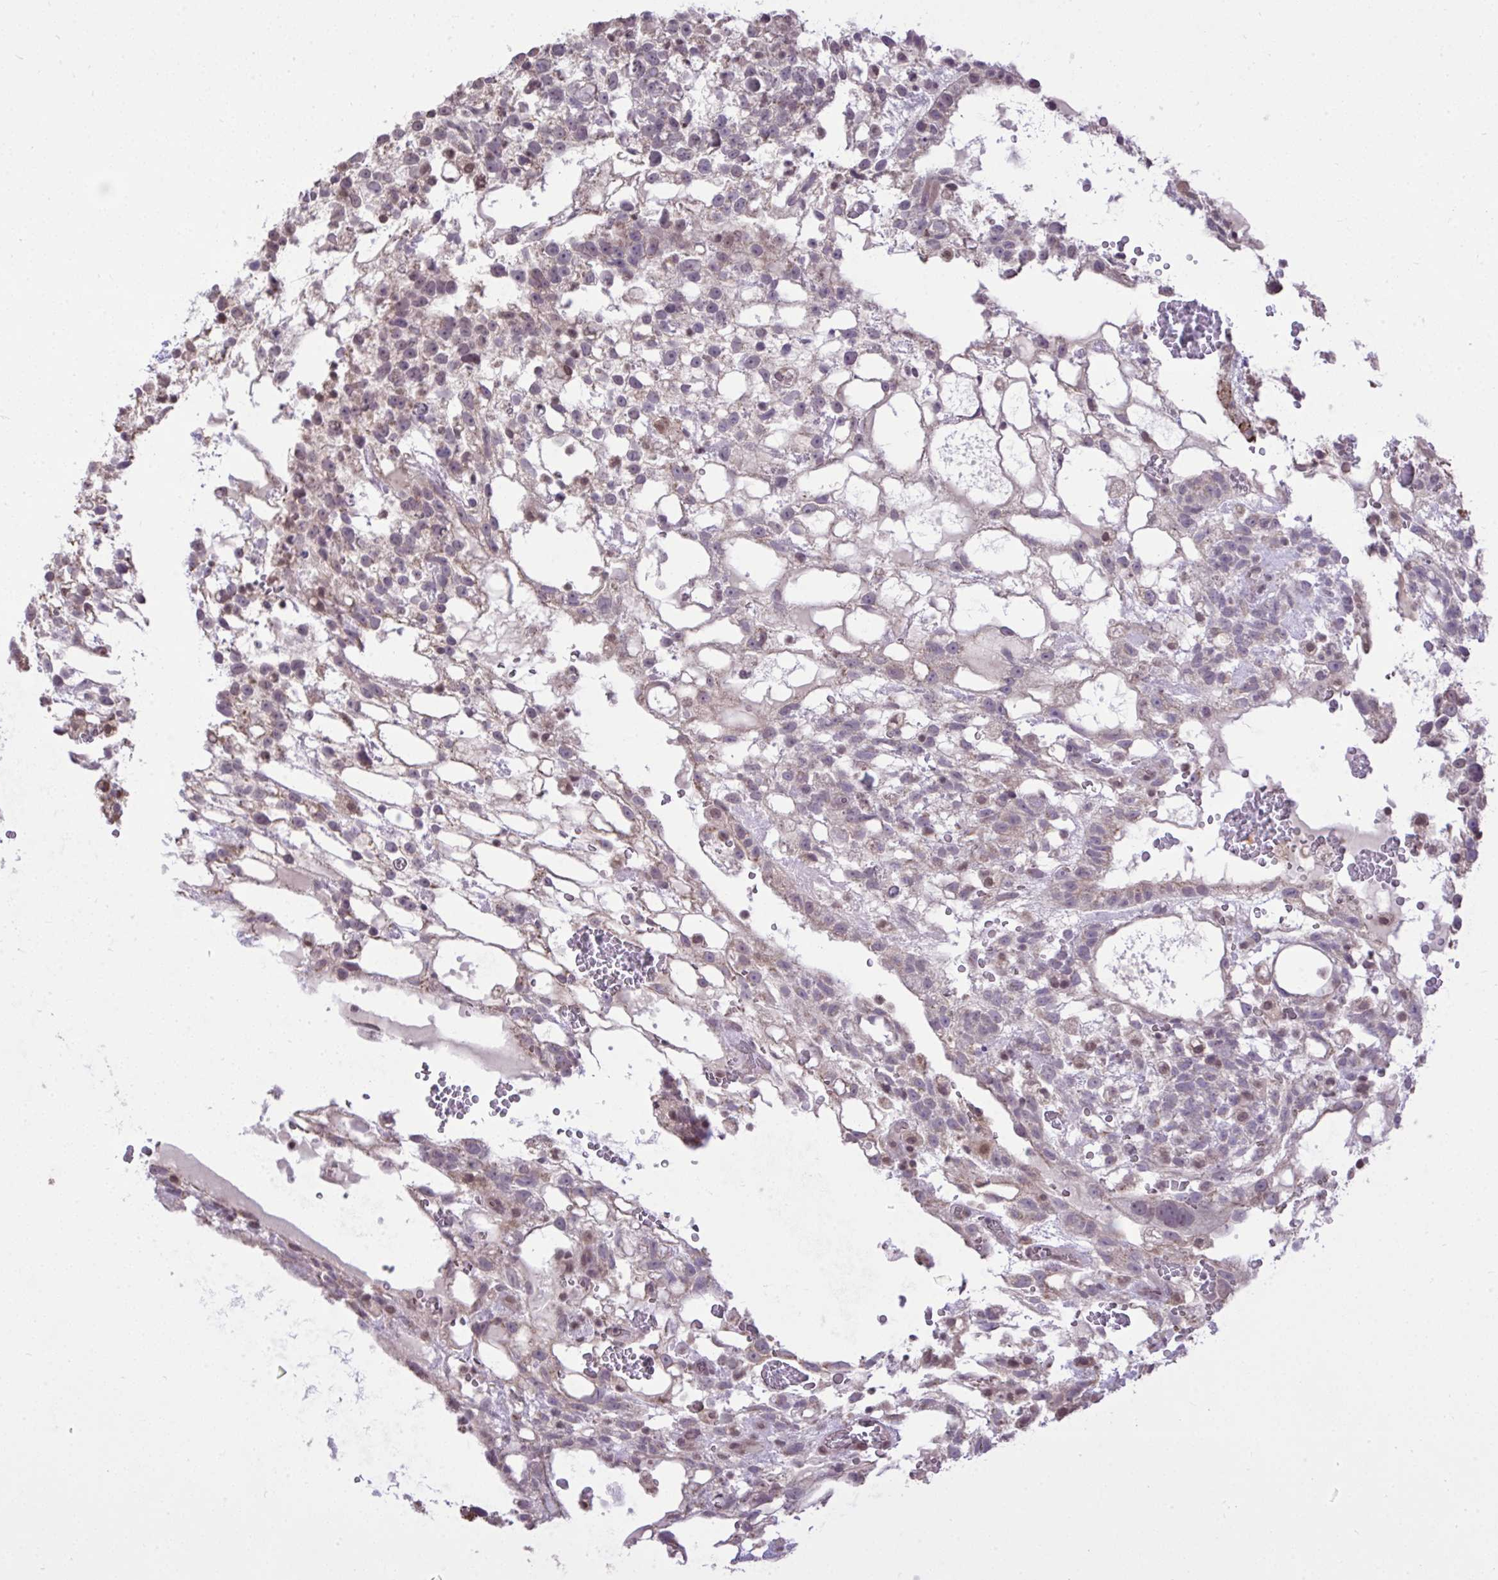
{"staining": {"intensity": "weak", "quantity": "<25%", "location": "nuclear"}, "tissue": "testis cancer", "cell_type": "Tumor cells", "image_type": "cancer", "snomed": [{"axis": "morphology", "description": "Normal tissue, NOS"}, {"axis": "morphology", "description": "Carcinoma, Embryonal, NOS"}, {"axis": "topography", "description": "Testis"}], "caption": "A high-resolution photomicrograph shows immunohistochemistry staining of testis embryonal carcinoma, which displays no significant expression in tumor cells.", "gene": "CYP20A1", "patient": {"sex": "male", "age": 32}}